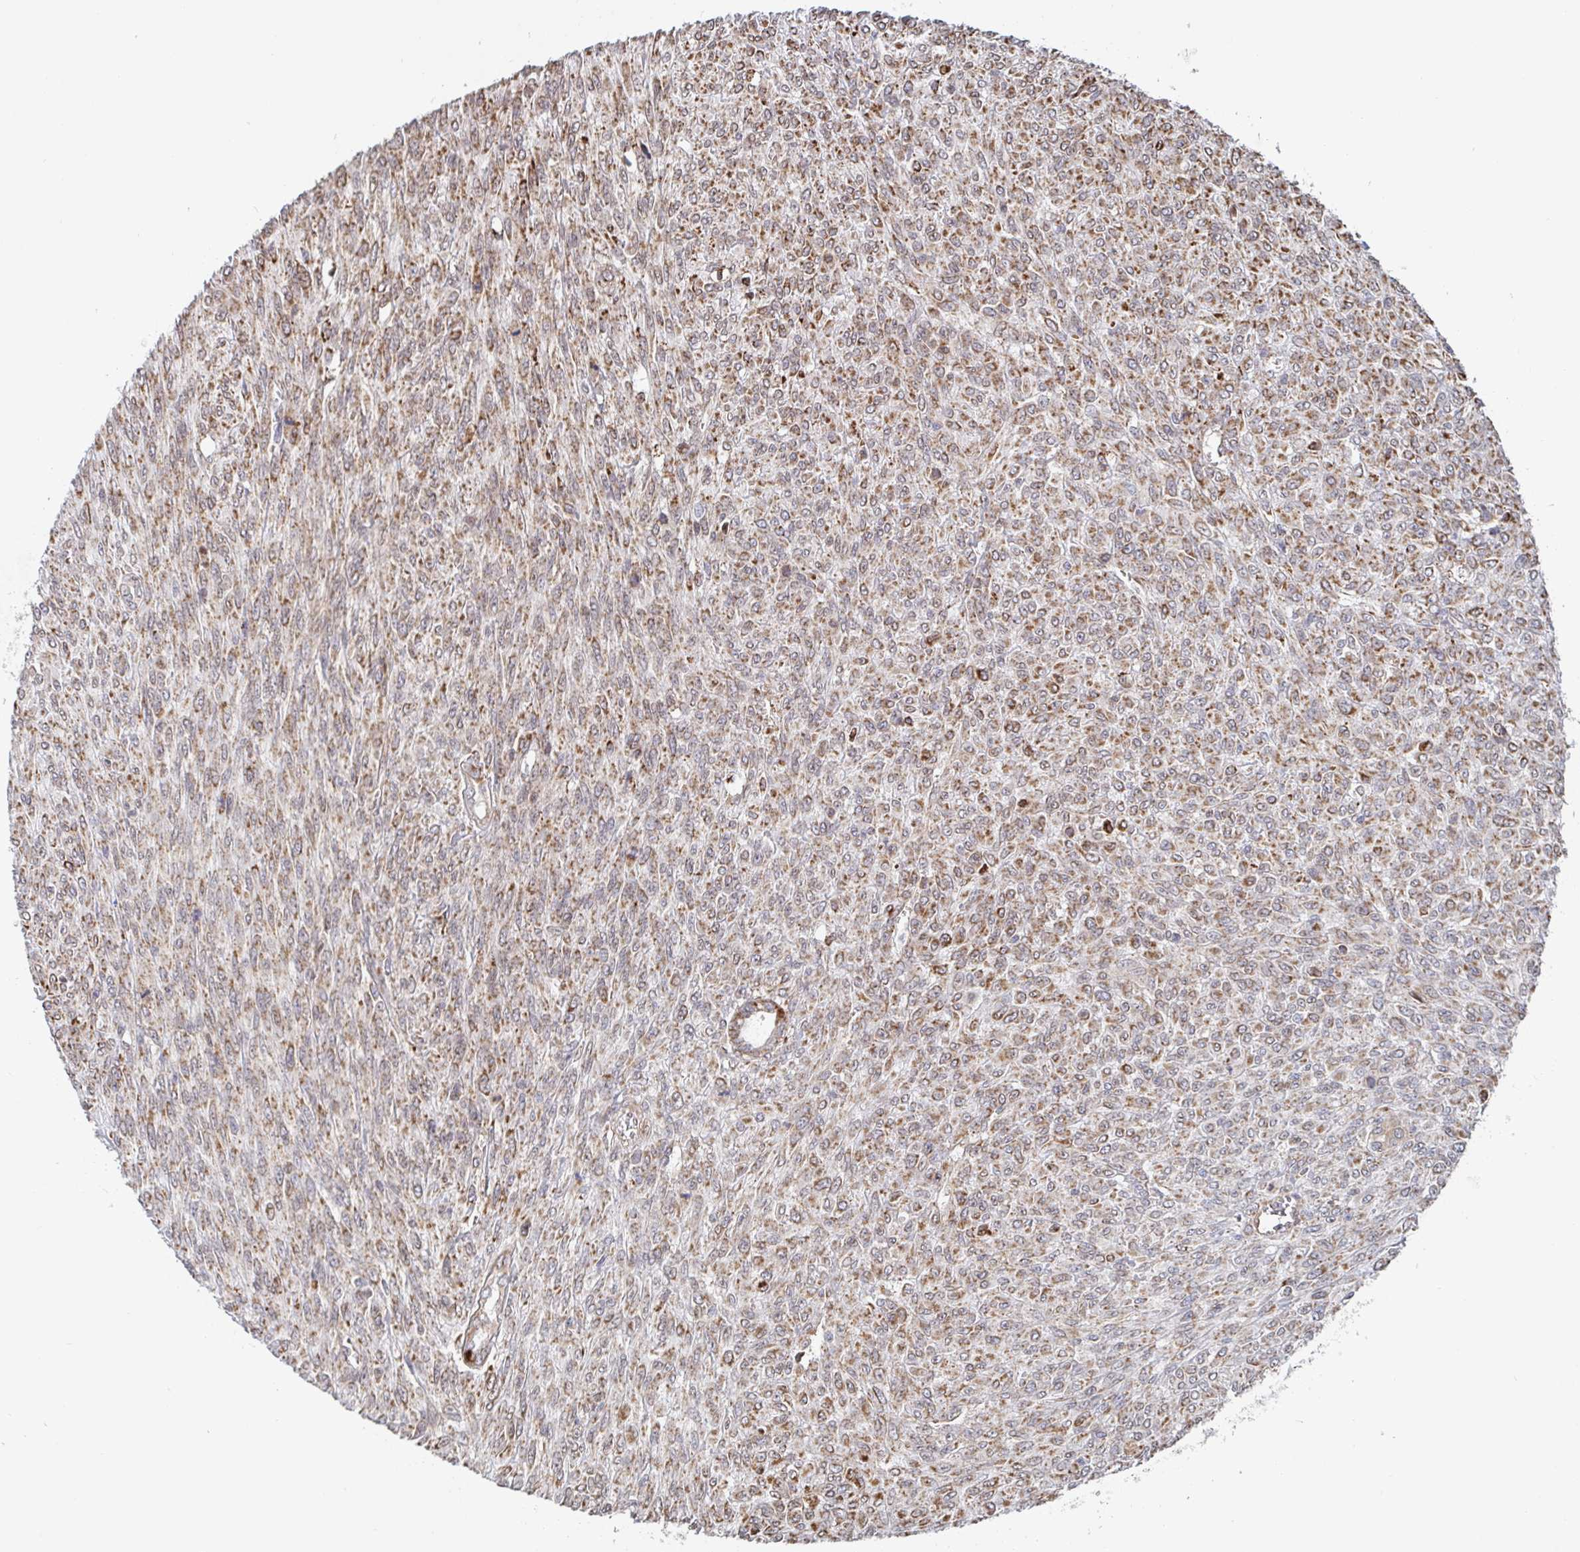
{"staining": {"intensity": "moderate", "quantity": ">75%", "location": "cytoplasmic/membranous"}, "tissue": "renal cancer", "cell_type": "Tumor cells", "image_type": "cancer", "snomed": [{"axis": "morphology", "description": "Adenocarcinoma, NOS"}, {"axis": "topography", "description": "Kidney"}], "caption": "Immunohistochemistry (IHC) of renal adenocarcinoma demonstrates medium levels of moderate cytoplasmic/membranous positivity in approximately >75% of tumor cells.", "gene": "STARD8", "patient": {"sex": "male", "age": 58}}